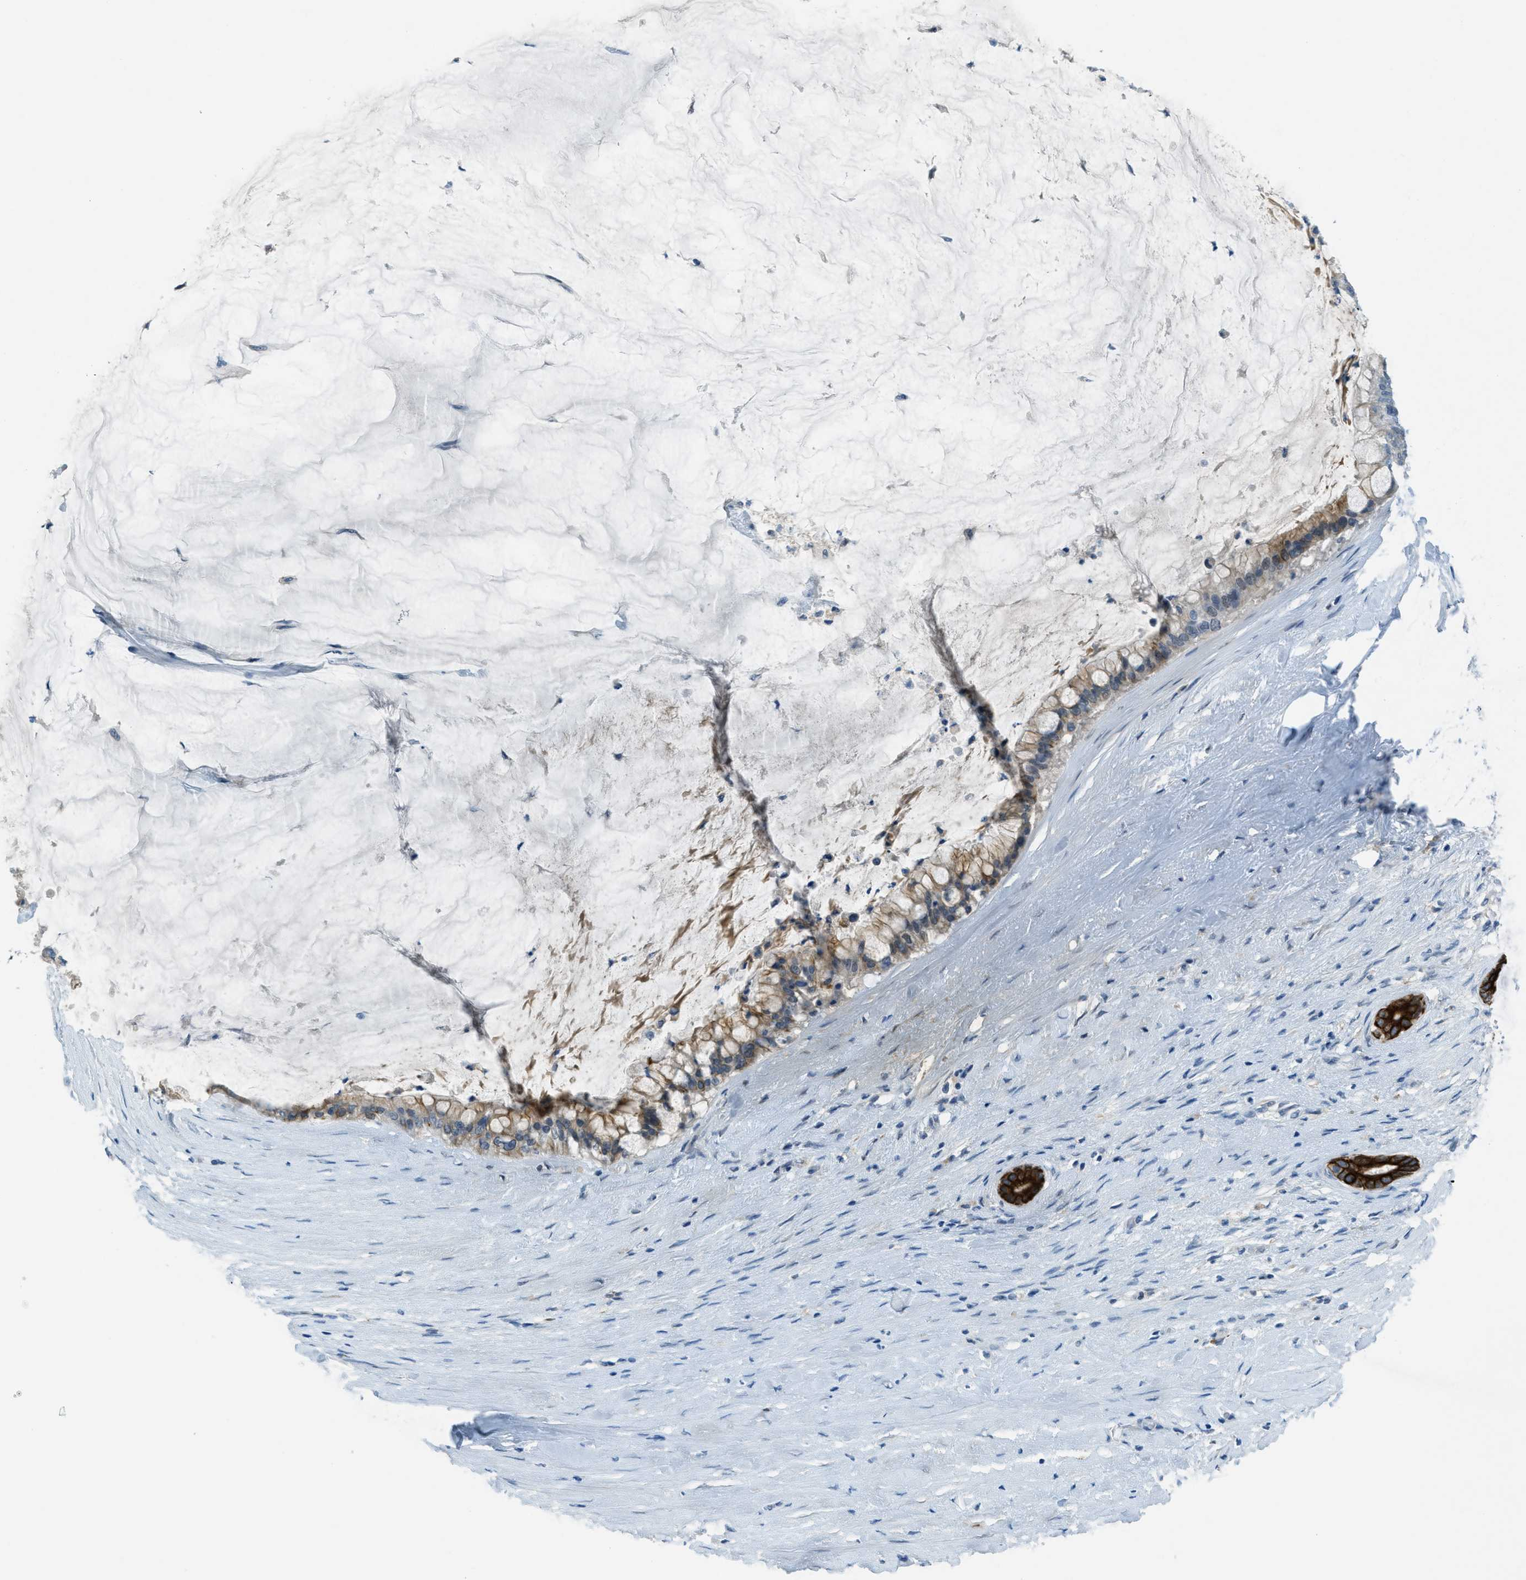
{"staining": {"intensity": "moderate", "quantity": "<25%", "location": "cytoplasmic/membranous"}, "tissue": "pancreatic cancer", "cell_type": "Tumor cells", "image_type": "cancer", "snomed": [{"axis": "morphology", "description": "Adenocarcinoma, NOS"}, {"axis": "topography", "description": "Pancreas"}], "caption": "Immunohistochemistry (IHC) of human adenocarcinoma (pancreatic) shows low levels of moderate cytoplasmic/membranous expression in about <25% of tumor cells.", "gene": "KLHL8", "patient": {"sex": "male", "age": 41}}